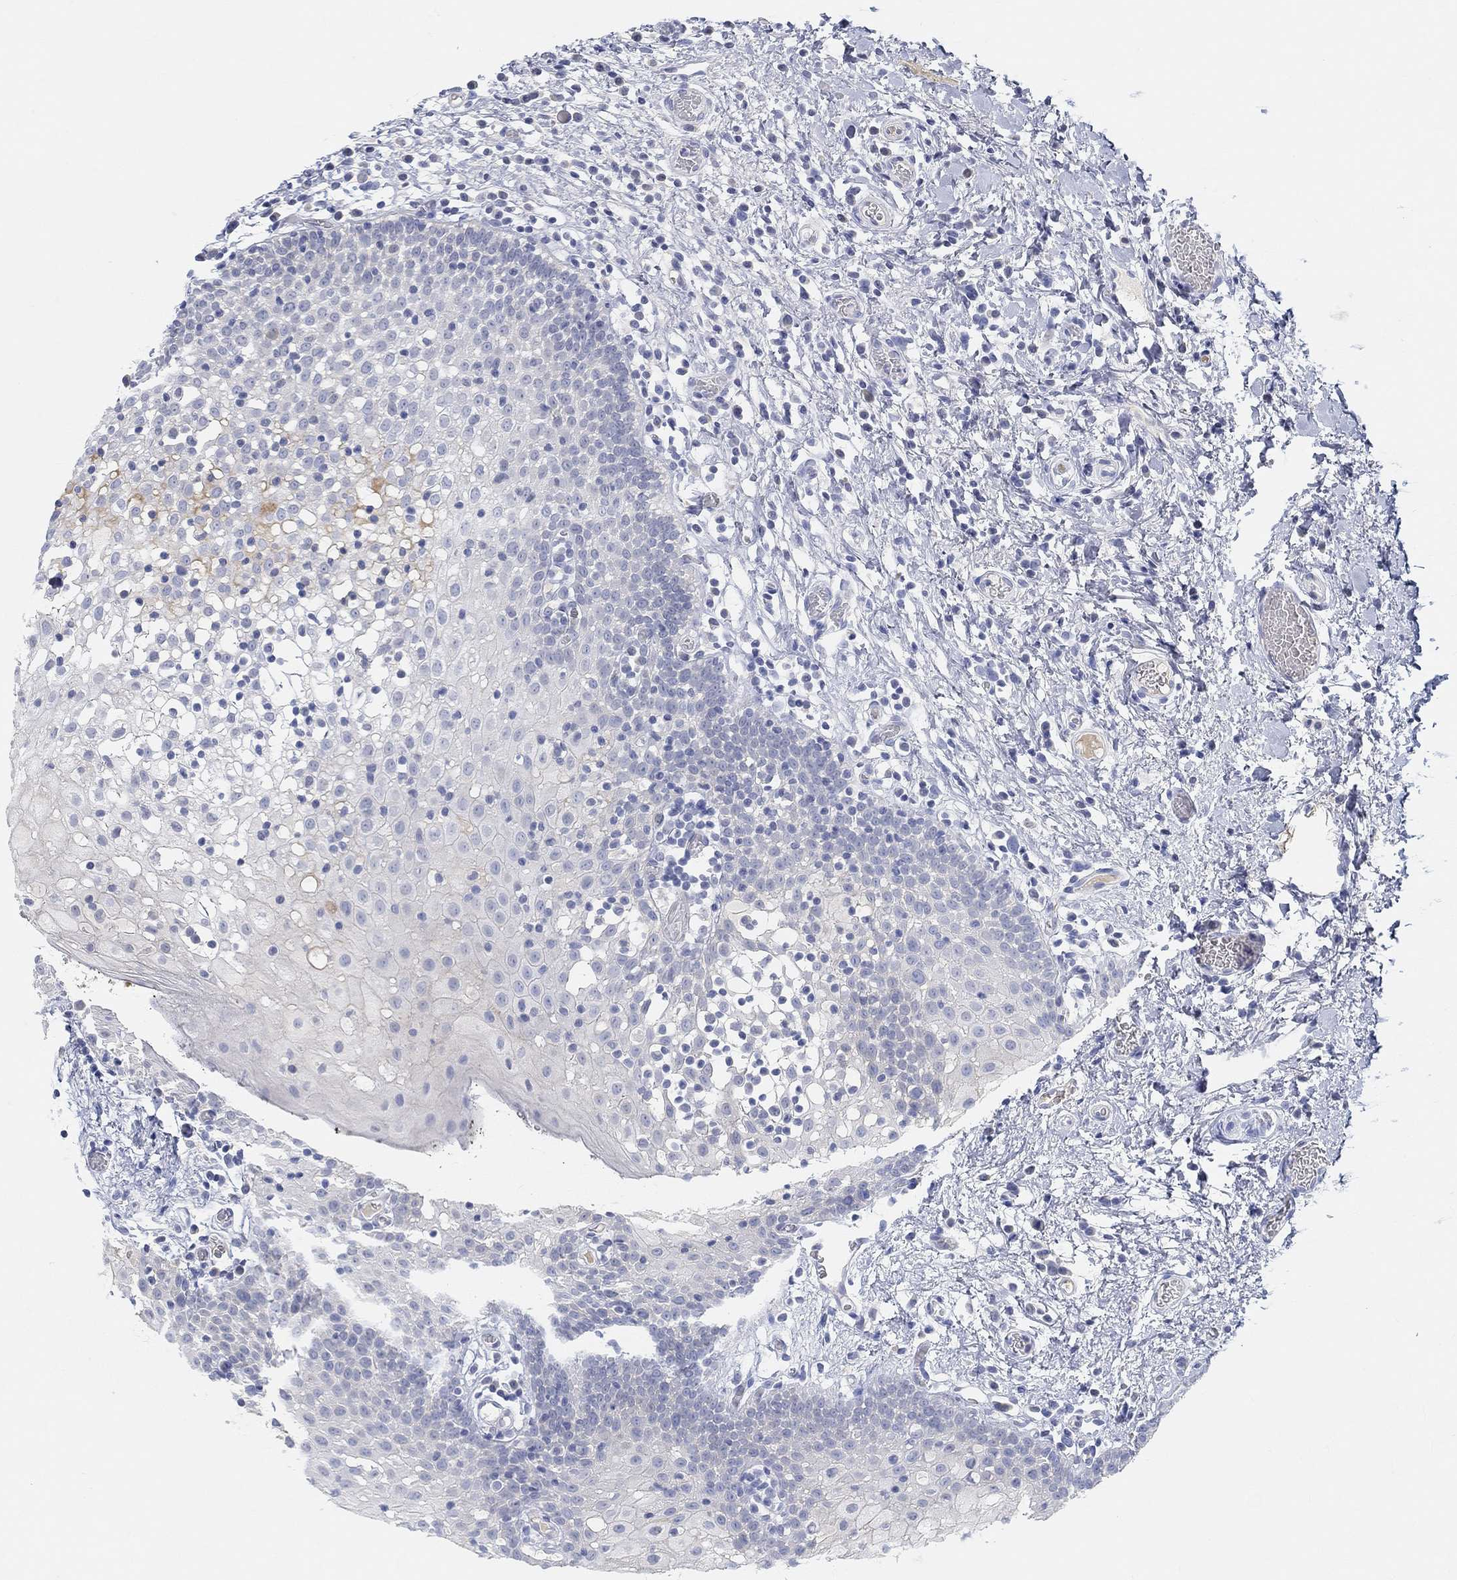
{"staining": {"intensity": "weak", "quantity": "<25%", "location": "cytoplasmic/membranous"}, "tissue": "oral mucosa", "cell_type": "Squamous epithelial cells", "image_type": "normal", "snomed": [{"axis": "morphology", "description": "Normal tissue, NOS"}, {"axis": "morphology", "description": "Squamous cell carcinoma, NOS"}, {"axis": "topography", "description": "Oral tissue"}, {"axis": "topography", "description": "Head-Neck"}], "caption": "This is an IHC micrograph of unremarkable oral mucosa. There is no positivity in squamous epithelial cells.", "gene": "SNTG2", "patient": {"sex": "male", "age": 69}}